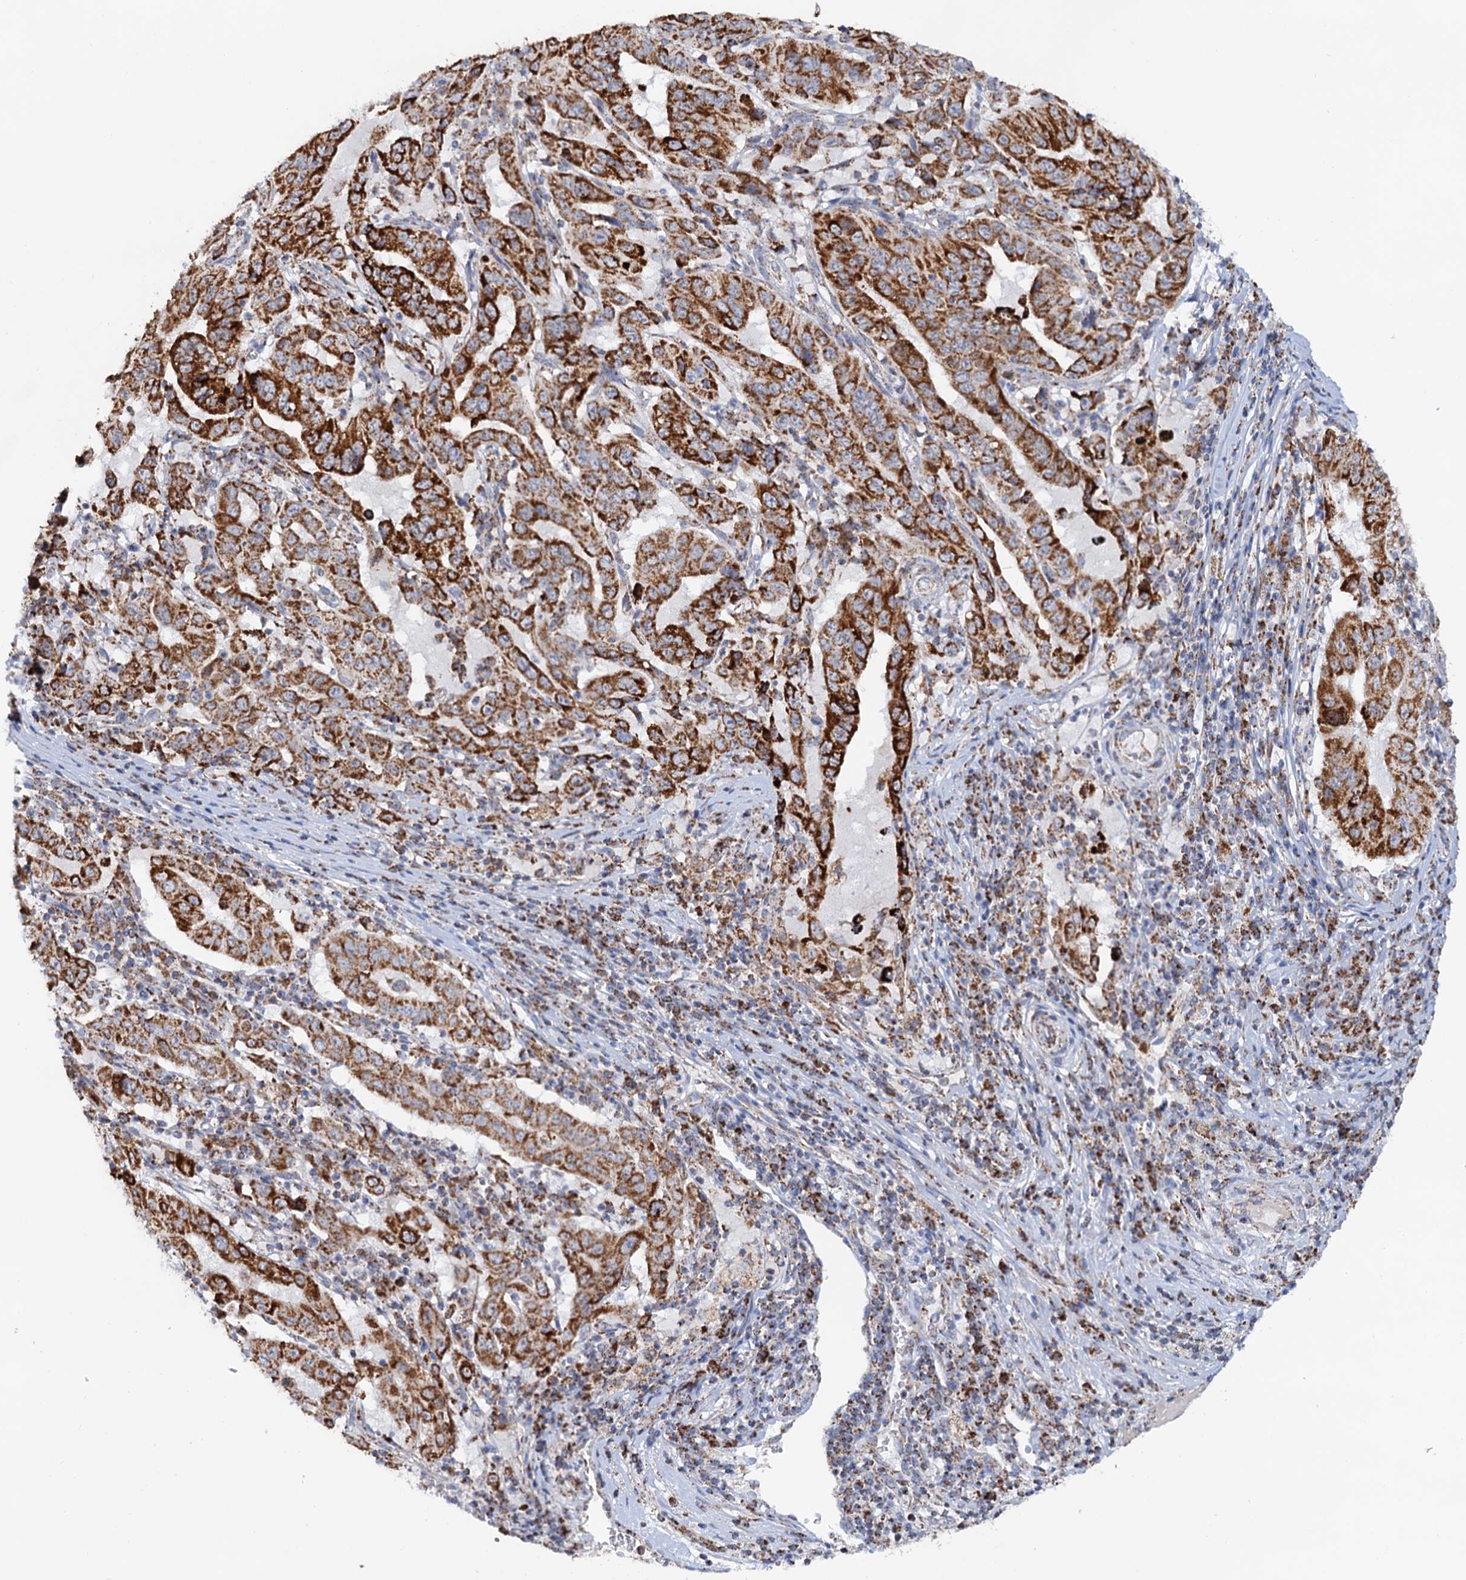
{"staining": {"intensity": "strong", "quantity": ">75%", "location": "cytoplasmic/membranous"}, "tissue": "pancreatic cancer", "cell_type": "Tumor cells", "image_type": "cancer", "snomed": [{"axis": "morphology", "description": "Adenocarcinoma, NOS"}, {"axis": "topography", "description": "Pancreas"}], "caption": "Protein staining of pancreatic adenocarcinoma tissue demonstrates strong cytoplasmic/membranous positivity in approximately >75% of tumor cells.", "gene": "C2CD3", "patient": {"sex": "male", "age": 63}}